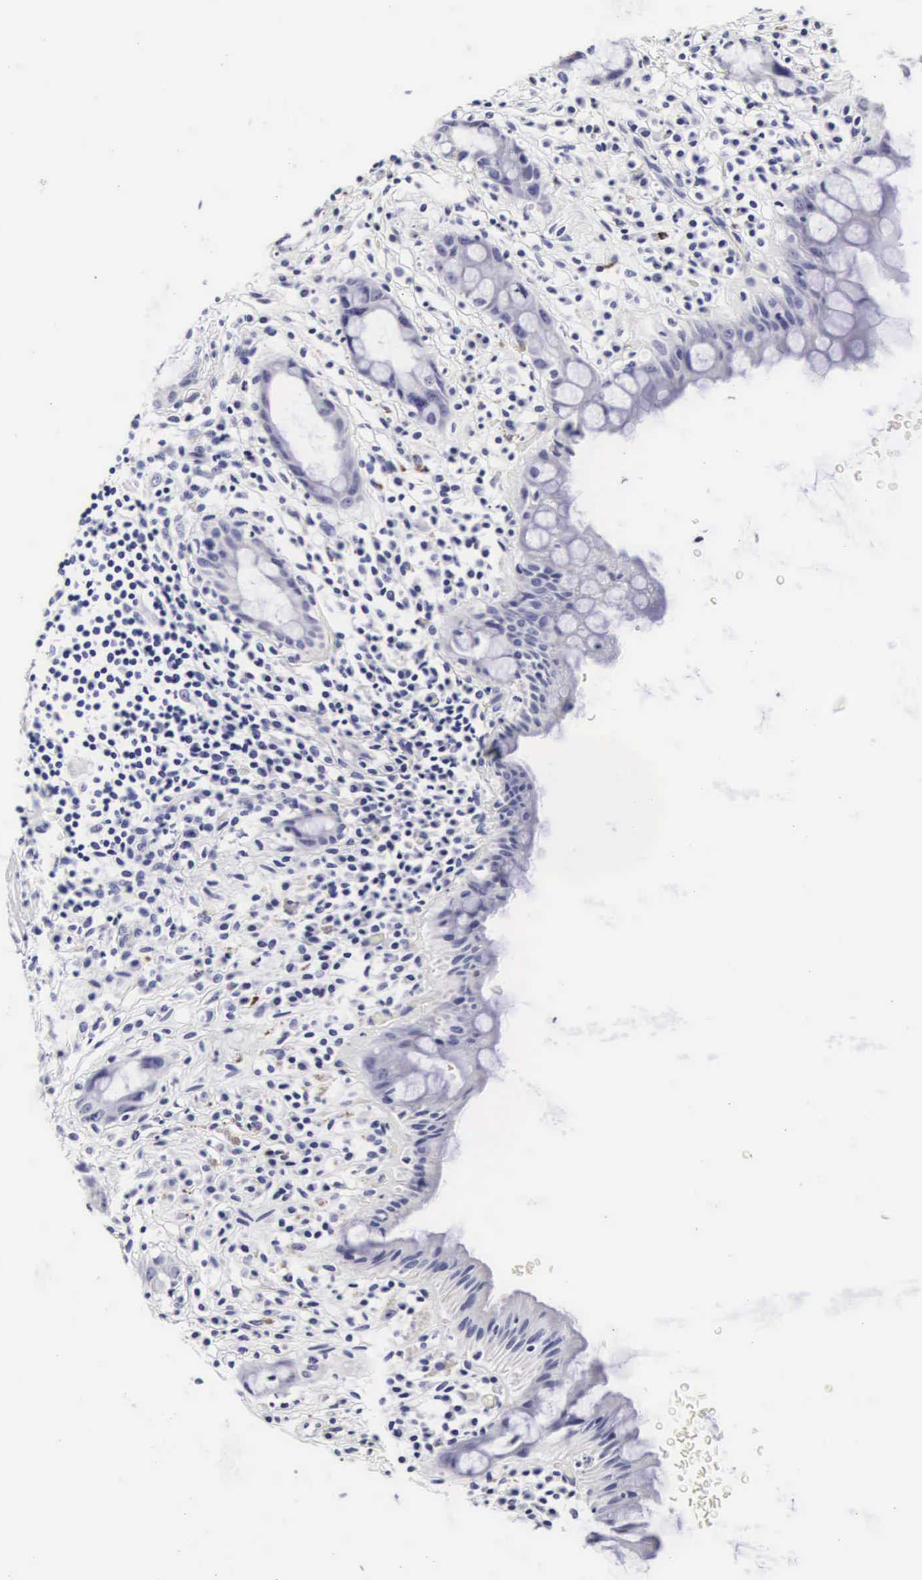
{"staining": {"intensity": "negative", "quantity": "none", "location": "none"}, "tissue": "rectum", "cell_type": "Glandular cells", "image_type": "normal", "snomed": [{"axis": "morphology", "description": "Normal tissue, NOS"}, {"axis": "topography", "description": "Rectum"}], "caption": "Immunohistochemistry (IHC) histopathology image of unremarkable rectum: rectum stained with DAB displays no significant protein expression in glandular cells. The staining is performed using DAB (3,3'-diaminobenzidine) brown chromogen with nuclei counter-stained in using hematoxylin.", "gene": "RNASE6", "patient": {"sex": "male", "age": 65}}